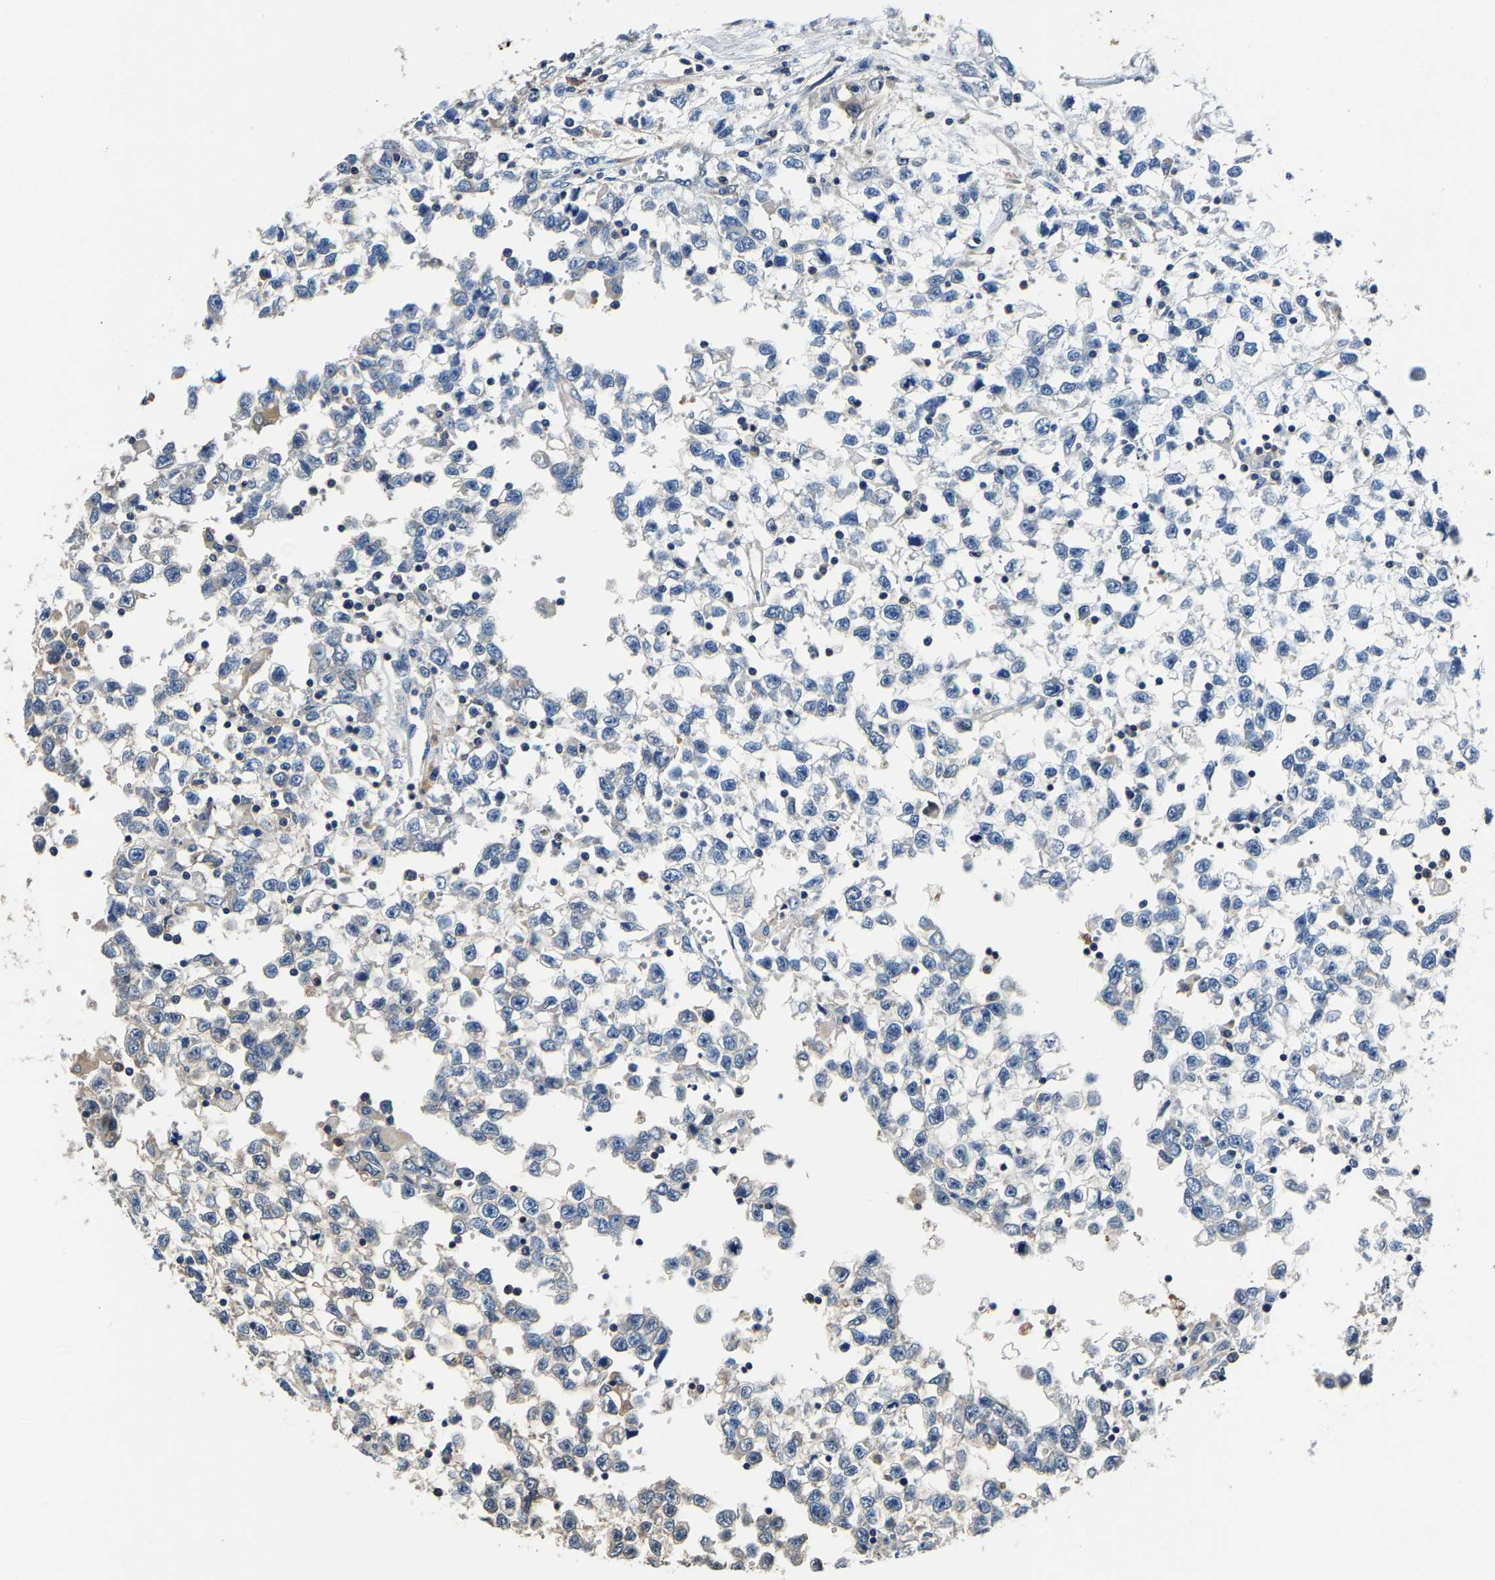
{"staining": {"intensity": "negative", "quantity": "none", "location": "none"}, "tissue": "testis cancer", "cell_type": "Tumor cells", "image_type": "cancer", "snomed": [{"axis": "morphology", "description": "Seminoma, NOS"}, {"axis": "morphology", "description": "Carcinoma, Embryonal, NOS"}, {"axis": "topography", "description": "Testis"}], "caption": "The image shows no significant expression in tumor cells of testis embryonal carcinoma. Brightfield microscopy of immunohistochemistry (IHC) stained with DAB (brown) and hematoxylin (blue), captured at high magnification.", "gene": "ALDOB", "patient": {"sex": "male", "age": 51}}